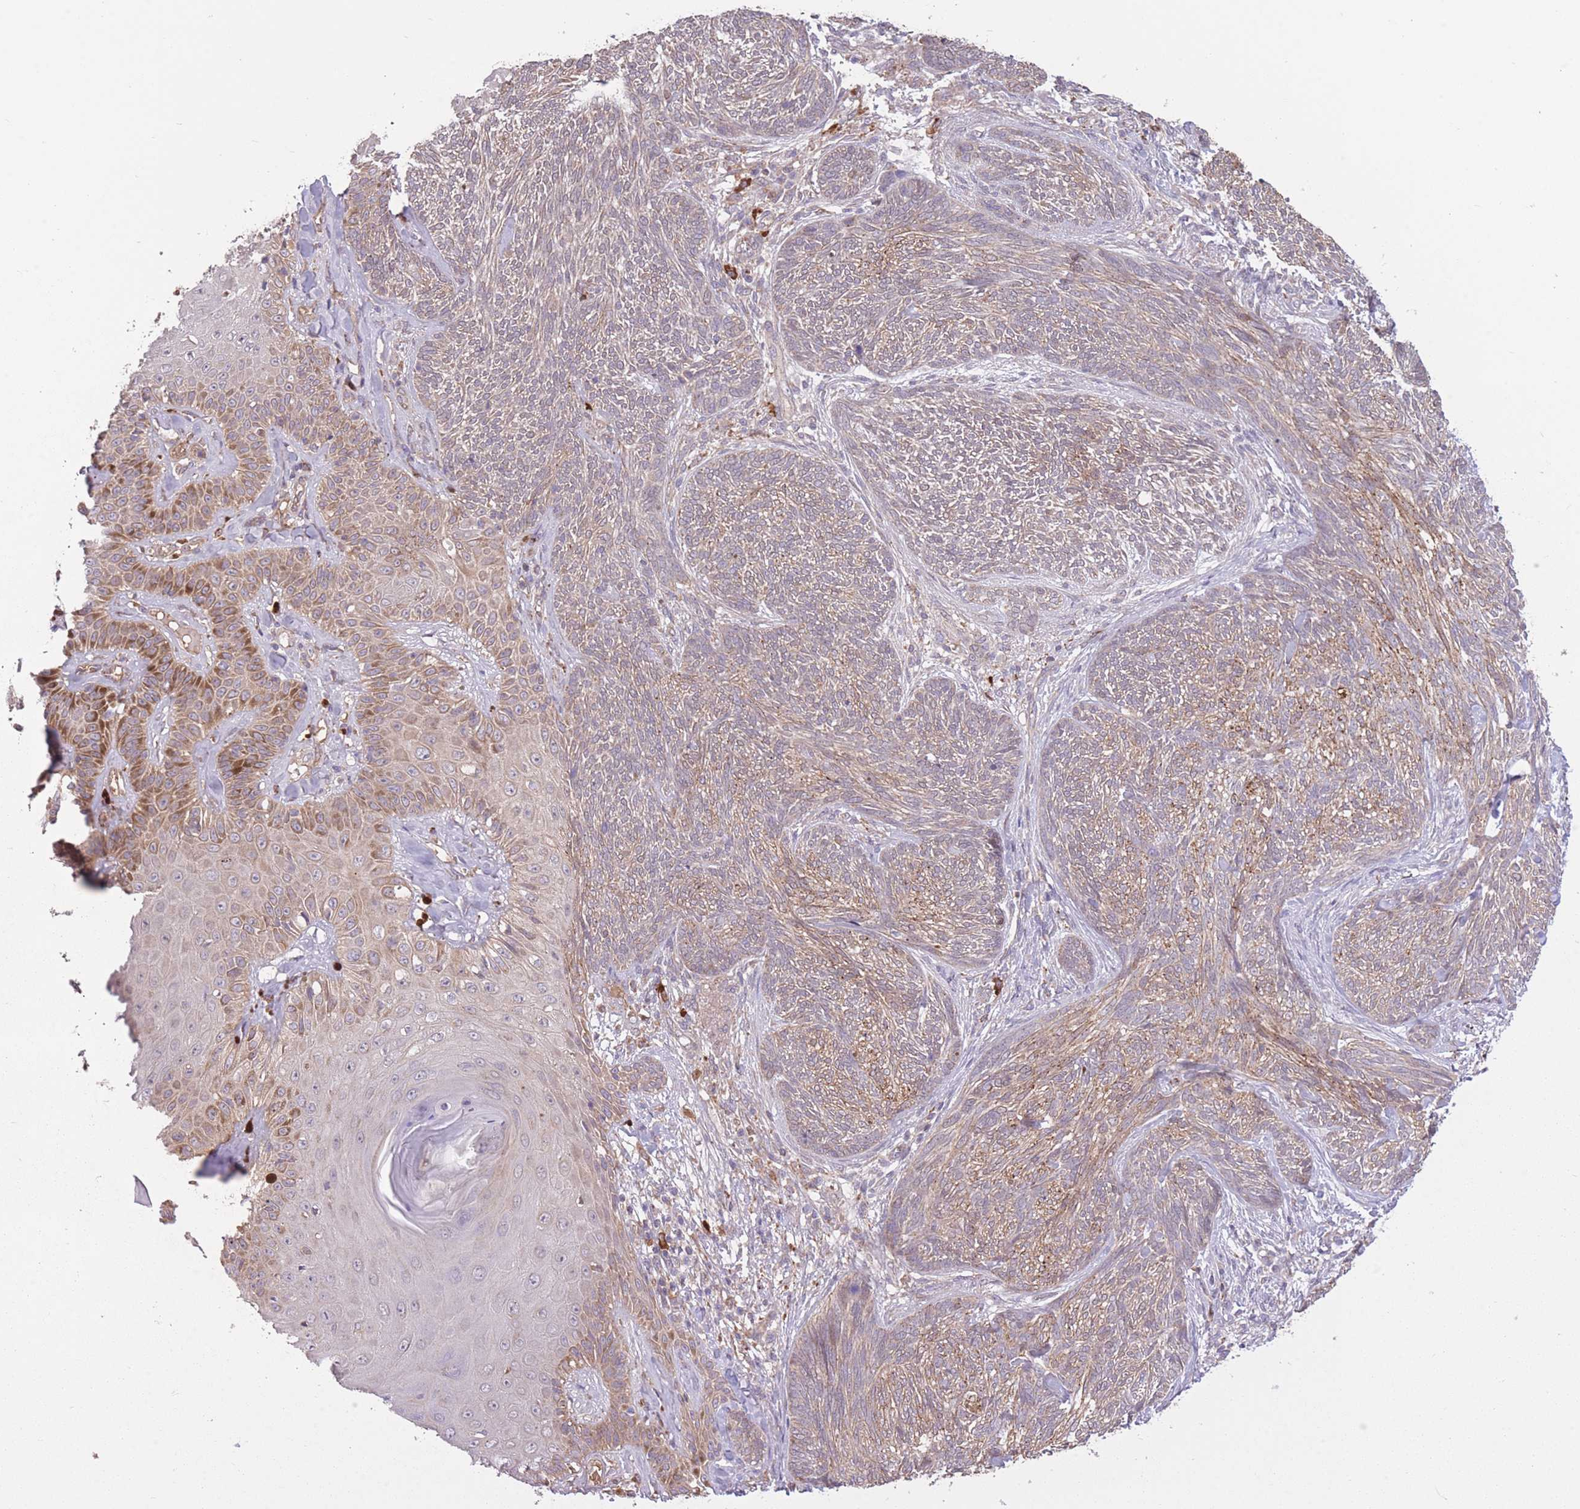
{"staining": {"intensity": "moderate", "quantity": "<25%", "location": "cytoplasmic/membranous"}, "tissue": "skin cancer", "cell_type": "Tumor cells", "image_type": "cancer", "snomed": [{"axis": "morphology", "description": "Basal cell carcinoma"}, {"axis": "topography", "description": "Skin"}], "caption": "Immunohistochemistry (DAB (3,3'-diaminobenzidine)) staining of basal cell carcinoma (skin) displays moderate cytoplasmic/membranous protein staining in about <25% of tumor cells. (DAB (3,3'-diaminobenzidine) IHC with brightfield microscopy, high magnification).", "gene": "POLR3F", "patient": {"sex": "male", "age": 73}}